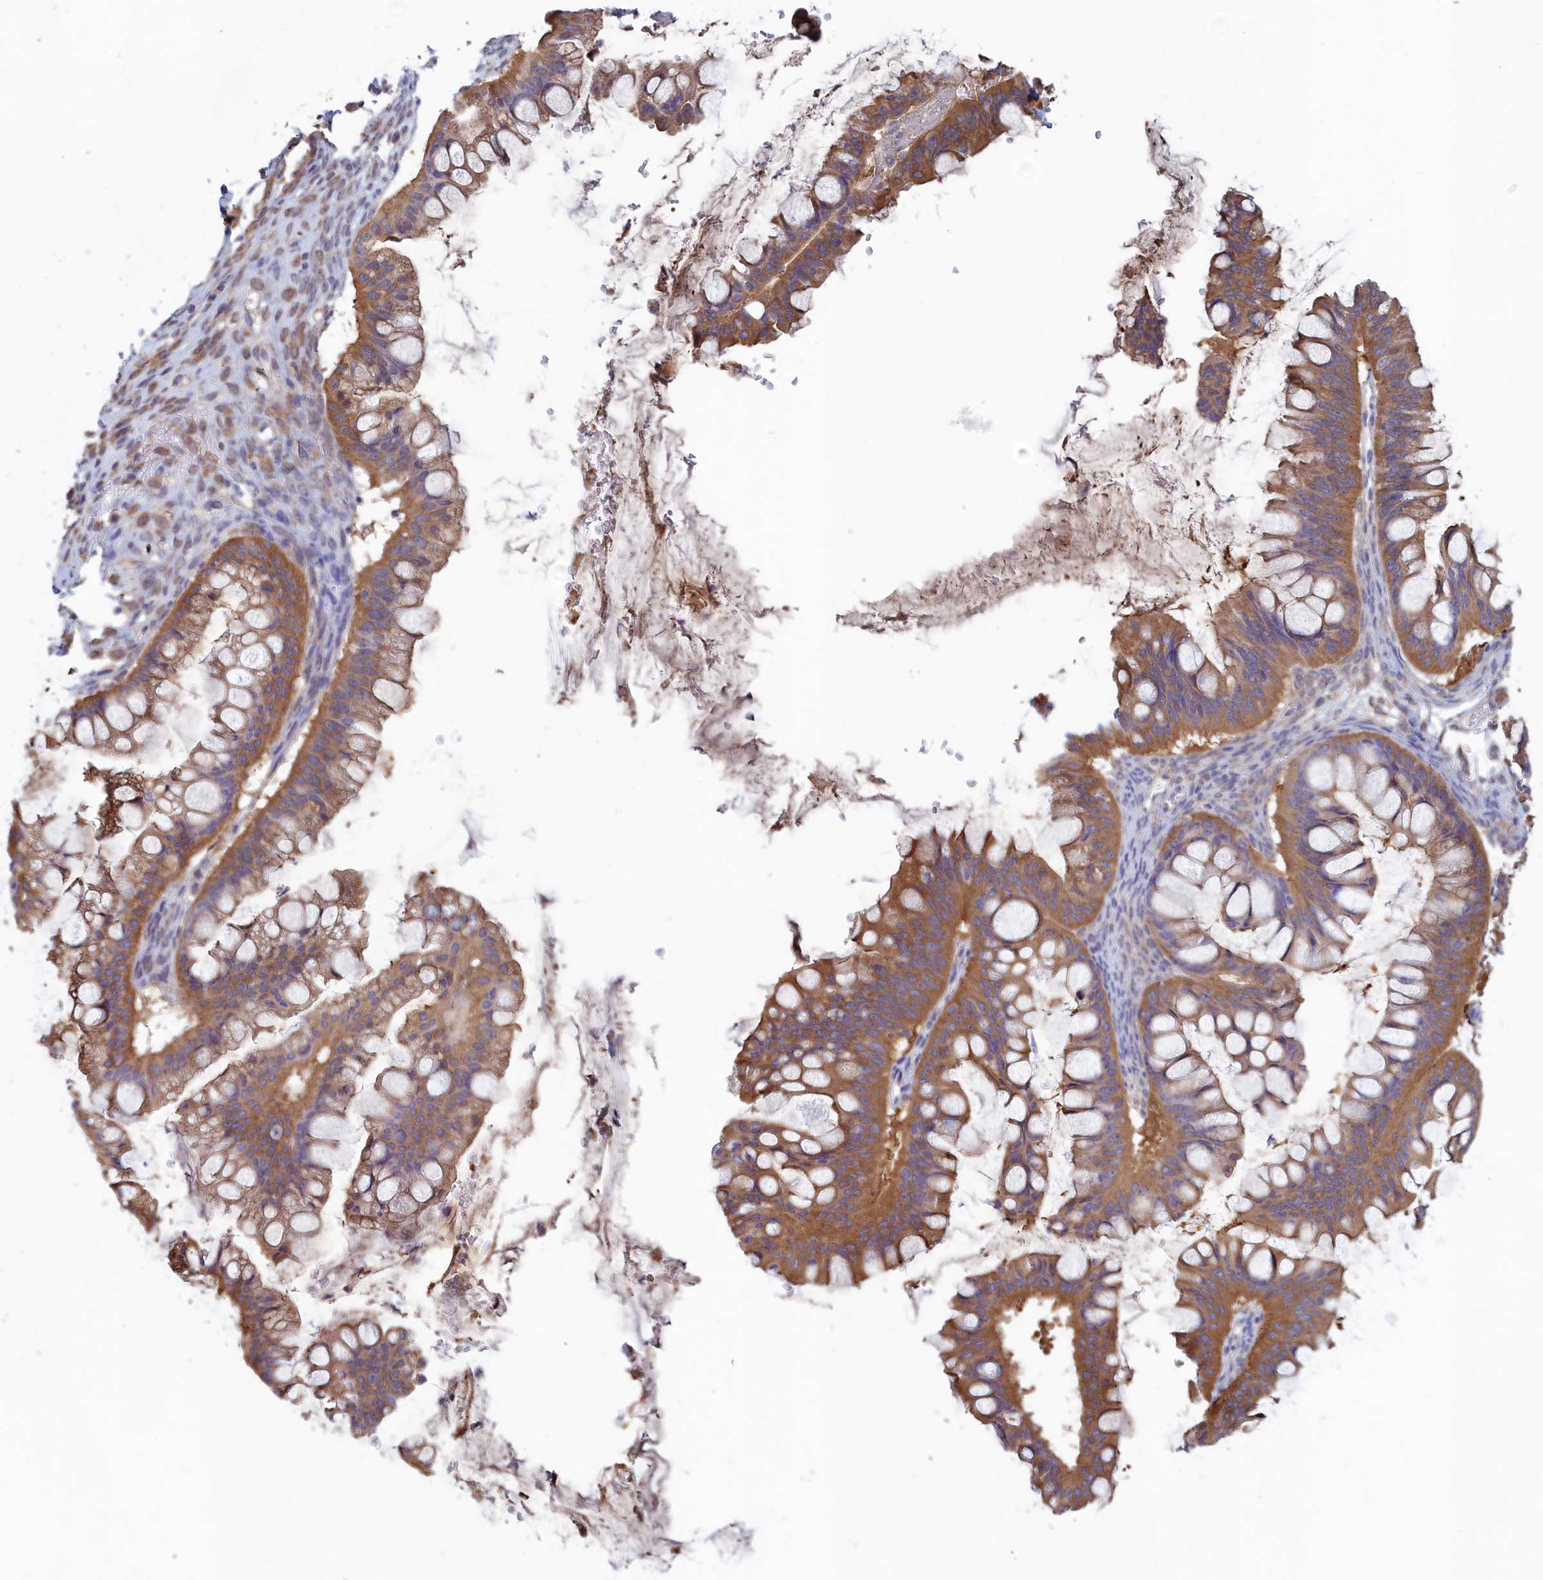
{"staining": {"intensity": "moderate", "quantity": ">75%", "location": "cytoplasmic/membranous"}, "tissue": "ovarian cancer", "cell_type": "Tumor cells", "image_type": "cancer", "snomed": [{"axis": "morphology", "description": "Cystadenocarcinoma, mucinous, NOS"}, {"axis": "topography", "description": "Ovary"}], "caption": "Immunohistochemistry (IHC) photomicrograph of neoplastic tissue: ovarian mucinous cystadenocarcinoma stained using immunohistochemistry demonstrates medium levels of moderate protein expression localized specifically in the cytoplasmic/membranous of tumor cells, appearing as a cytoplasmic/membranous brown color.", "gene": "SYNDIG1L", "patient": {"sex": "female", "age": 73}}